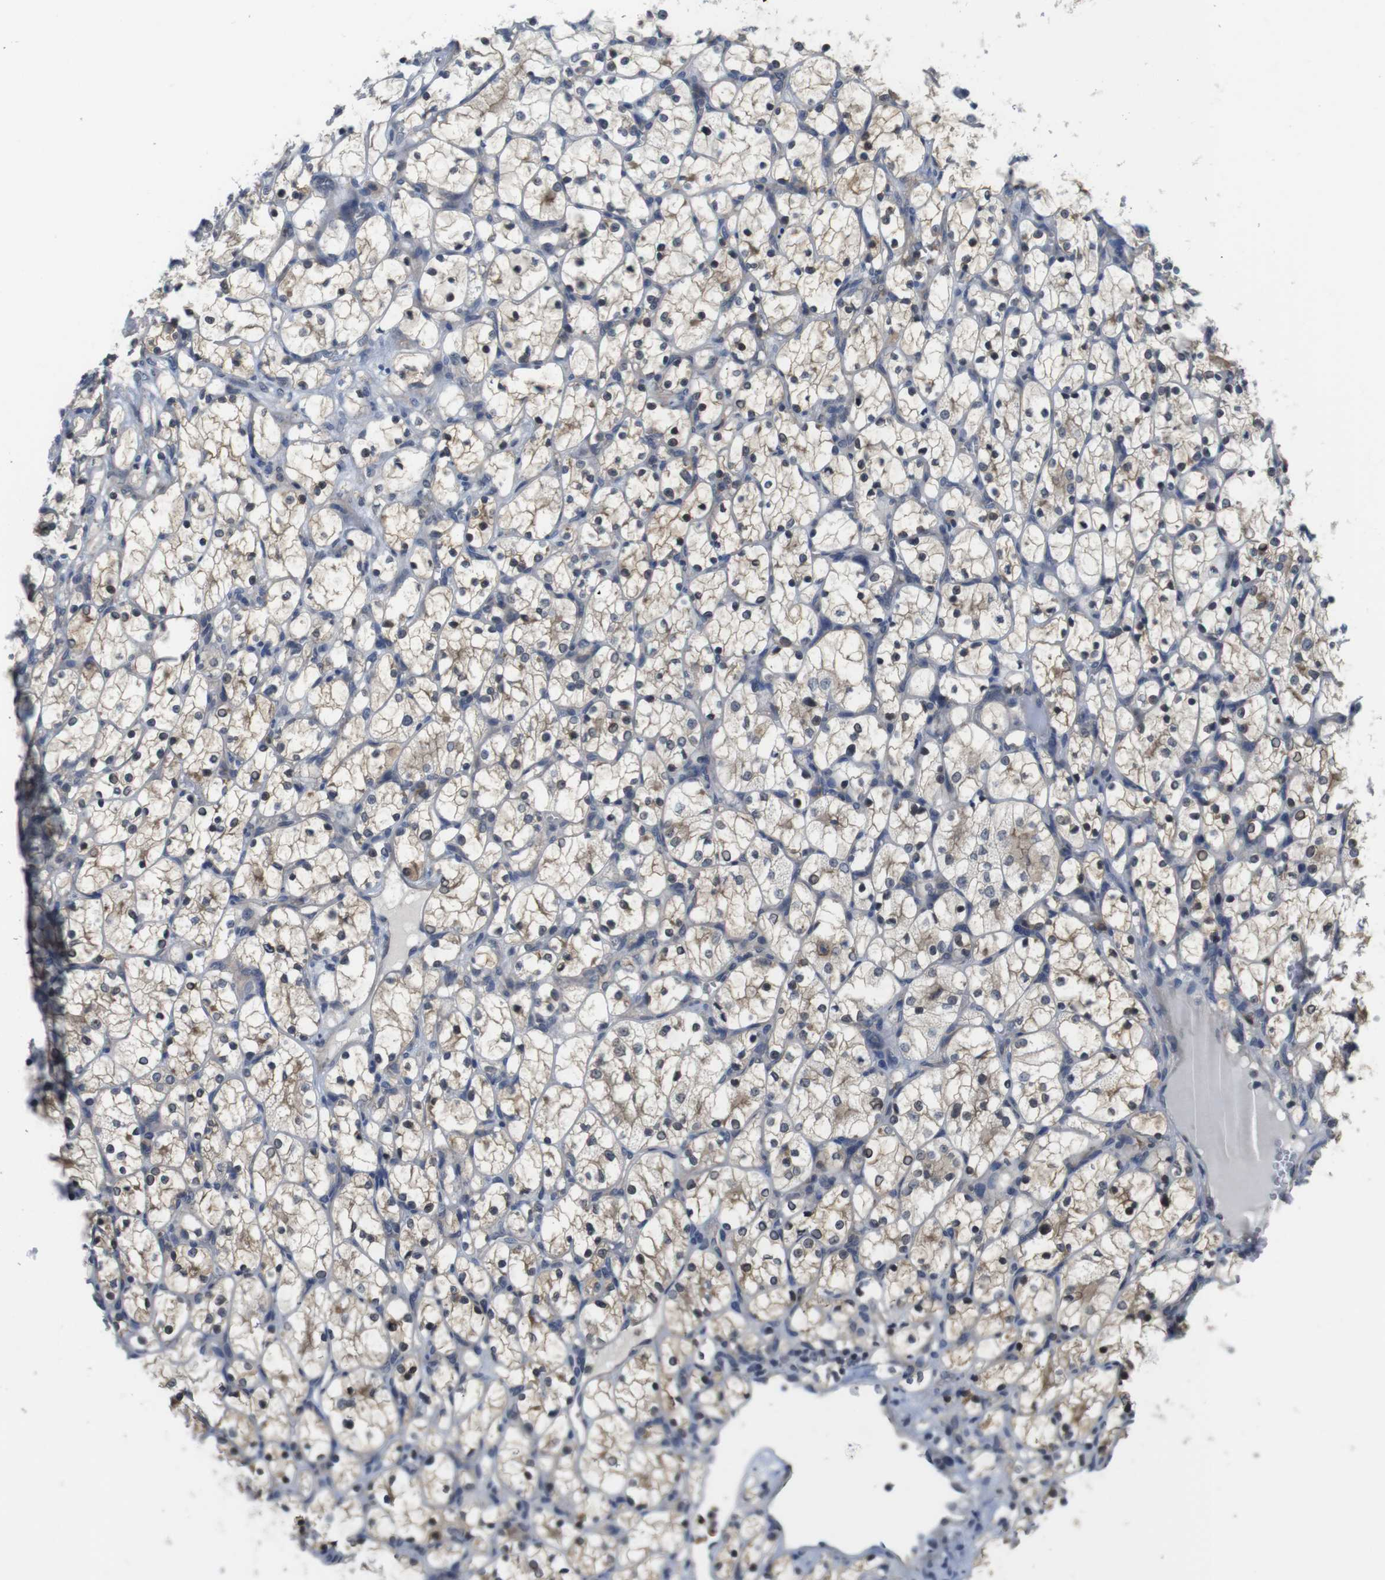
{"staining": {"intensity": "weak", "quantity": "25%-75%", "location": "cytoplasmic/membranous"}, "tissue": "renal cancer", "cell_type": "Tumor cells", "image_type": "cancer", "snomed": [{"axis": "morphology", "description": "Adenocarcinoma, NOS"}, {"axis": "topography", "description": "Kidney"}], "caption": "Renal cancer tissue displays weak cytoplasmic/membranous expression in approximately 25%-75% of tumor cells, visualized by immunohistochemistry.", "gene": "FADD", "patient": {"sex": "female", "age": 69}}